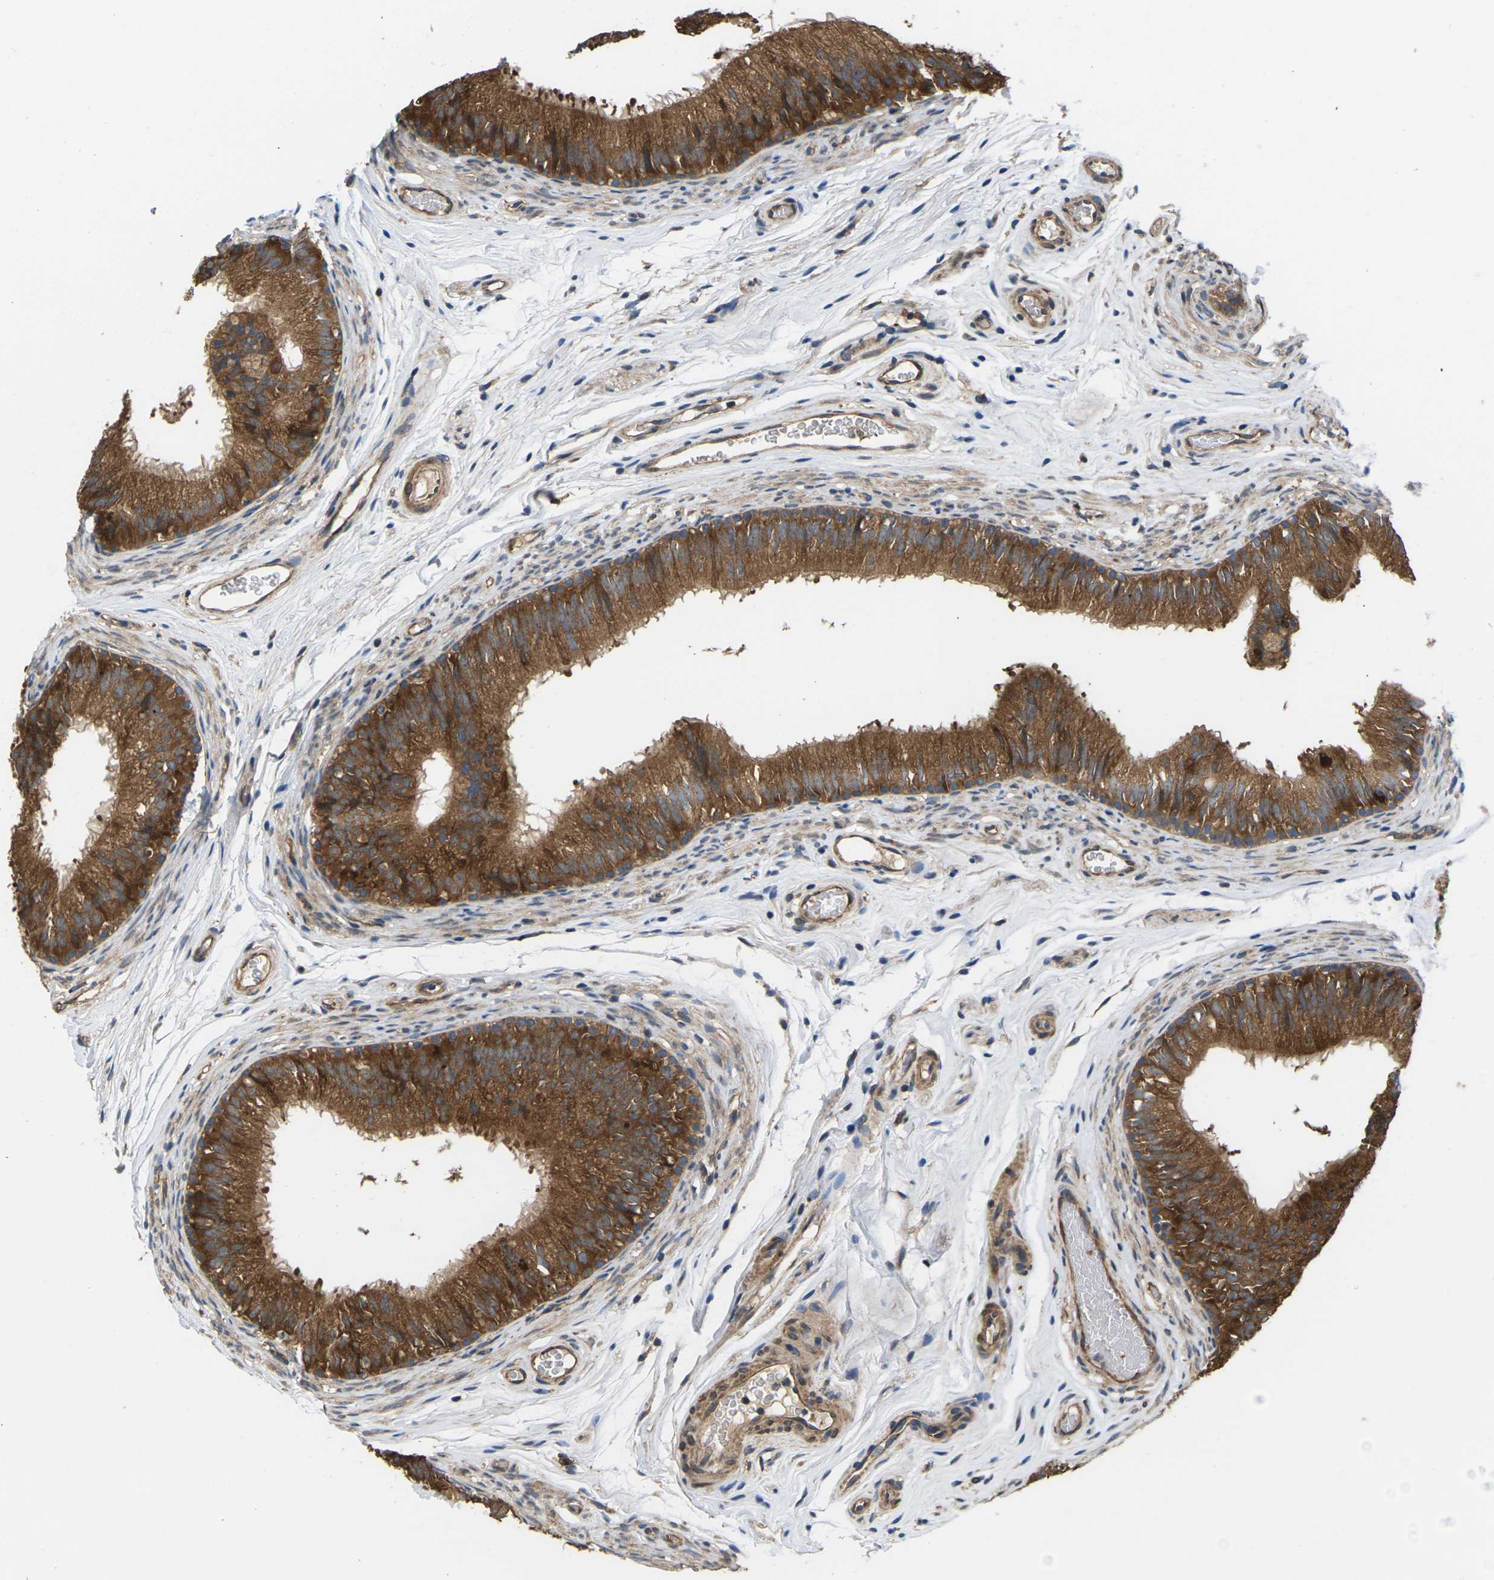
{"staining": {"intensity": "moderate", "quantity": ">75%", "location": "cytoplasmic/membranous"}, "tissue": "epididymis", "cell_type": "Glandular cells", "image_type": "normal", "snomed": [{"axis": "morphology", "description": "Normal tissue, NOS"}, {"axis": "topography", "description": "Epididymis"}], "caption": "A medium amount of moderate cytoplasmic/membranous staining is identified in approximately >75% of glandular cells in unremarkable epididymis.", "gene": "NRAS", "patient": {"sex": "male", "age": 36}}